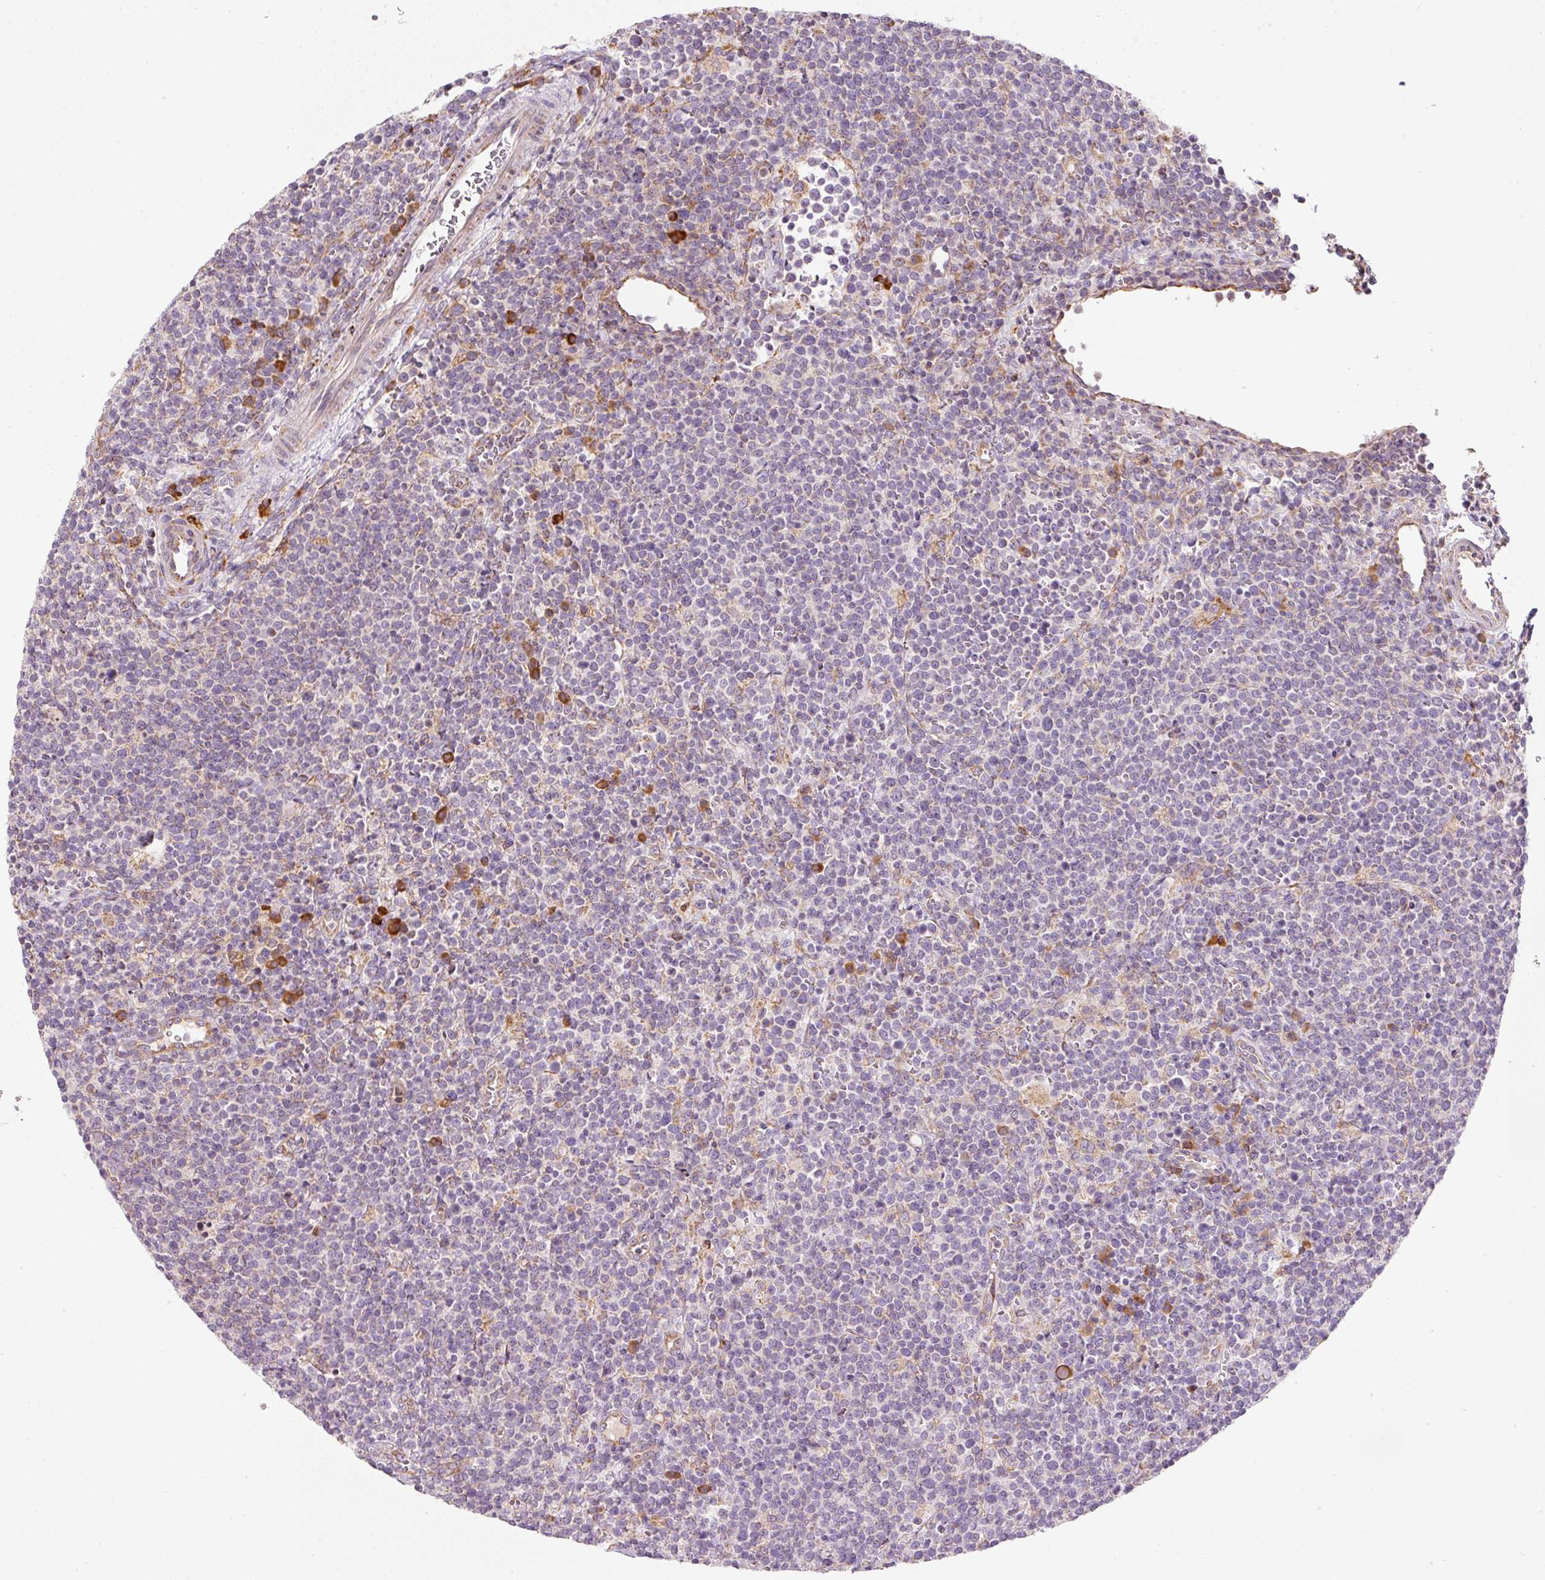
{"staining": {"intensity": "negative", "quantity": "none", "location": "none"}, "tissue": "lymphoma", "cell_type": "Tumor cells", "image_type": "cancer", "snomed": [{"axis": "morphology", "description": "Malignant lymphoma, non-Hodgkin's type, High grade"}, {"axis": "topography", "description": "Lymph node"}], "caption": "Immunohistochemistry (IHC) photomicrograph of lymphoma stained for a protein (brown), which shows no staining in tumor cells. Nuclei are stained in blue.", "gene": "MORN4", "patient": {"sex": "male", "age": 61}}